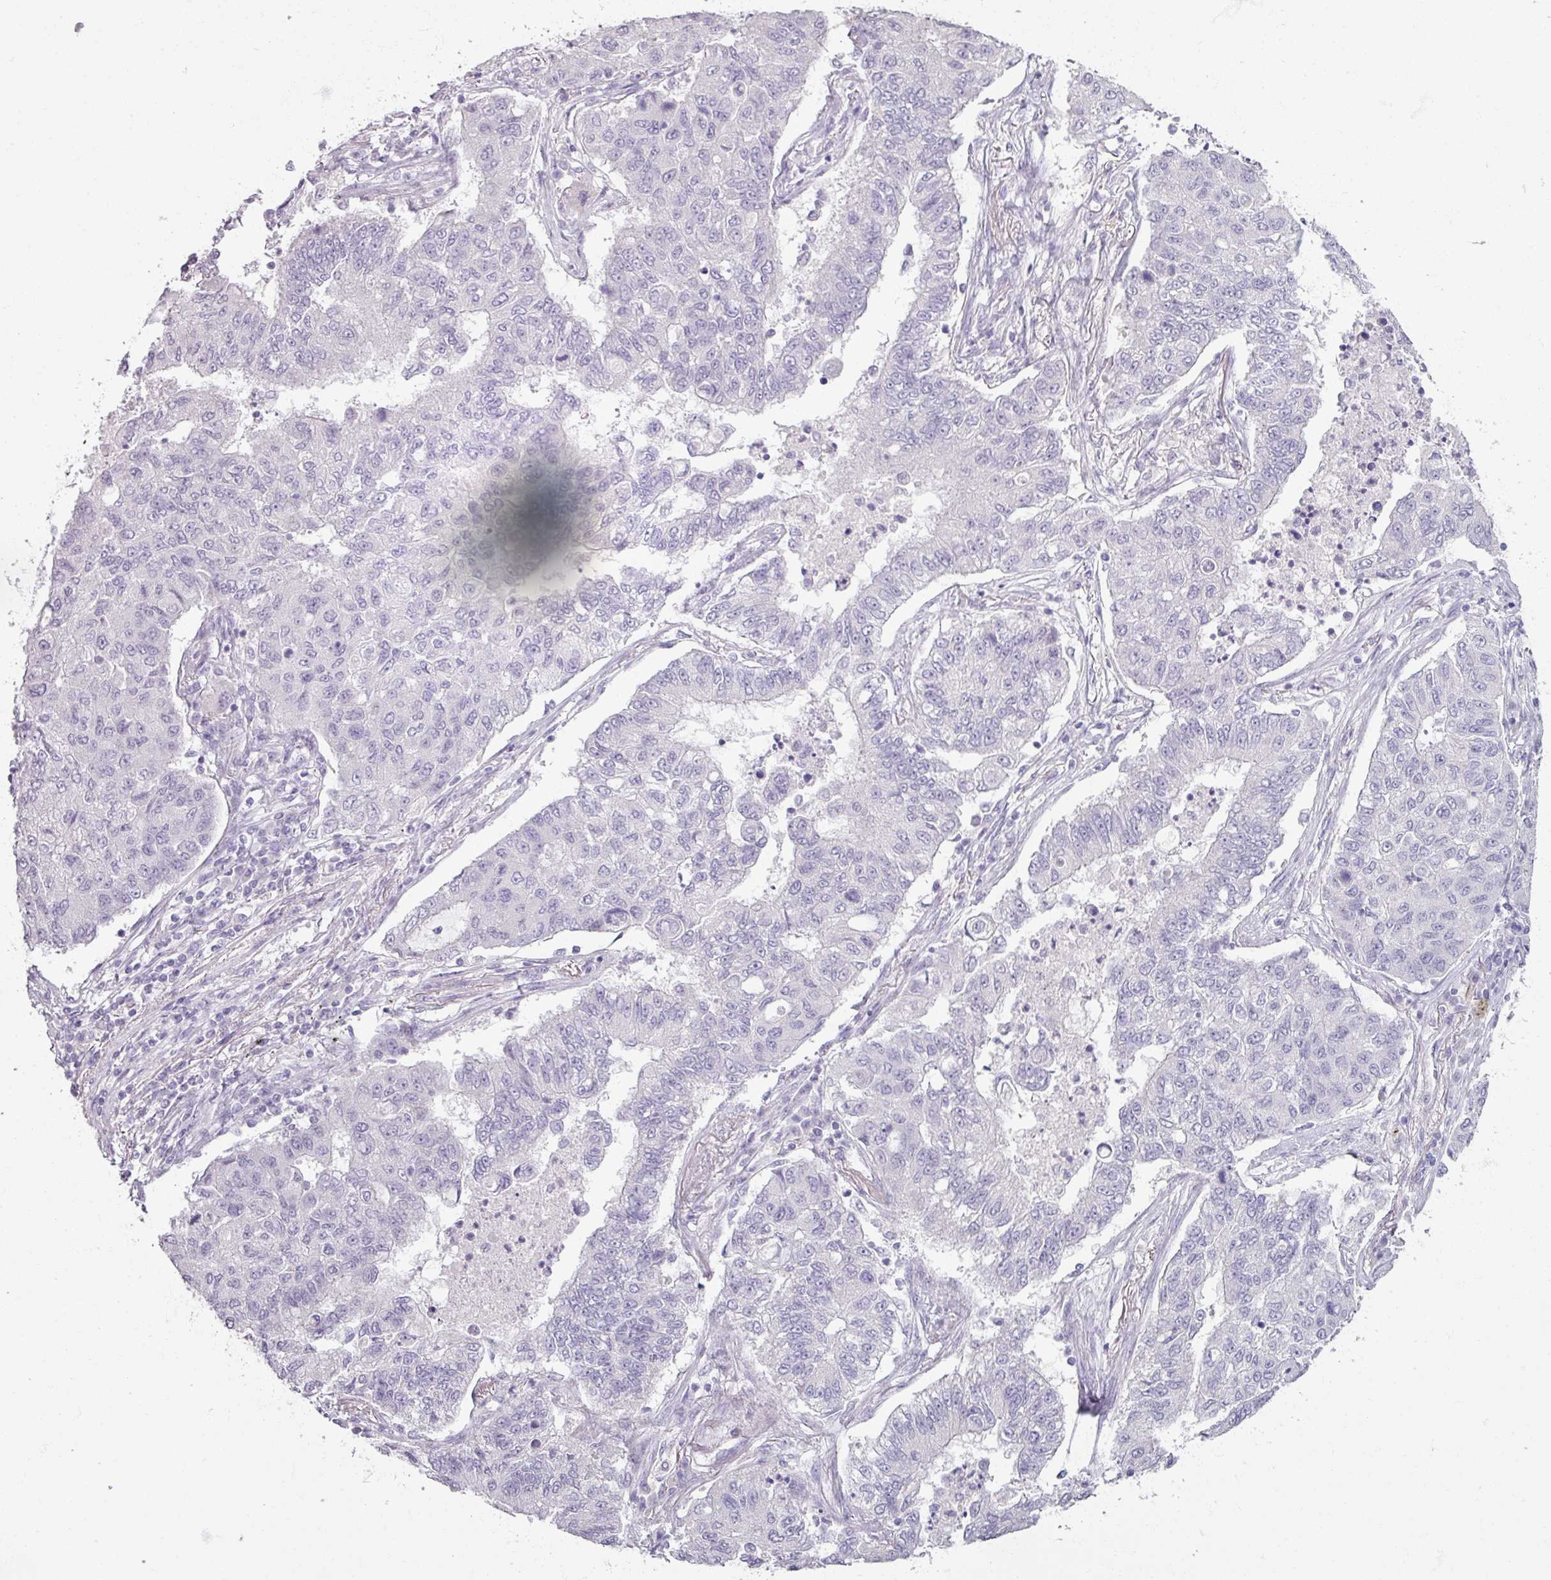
{"staining": {"intensity": "negative", "quantity": "none", "location": "none"}, "tissue": "lung cancer", "cell_type": "Tumor cells", "image_type": "cancer", "snomed": [{"axis": "morphology", "description": "Squamous cell carcinoma, NOS"}, {"axis": "topography", "description": "Lung"}], "caption": "The immunohistochemistry image has no significant positivity in tumor cells of squamous cell carcinoma (lung) tissue.", "gene": "SLC27A5", "patient": {"sex": "male", "age": 74}}